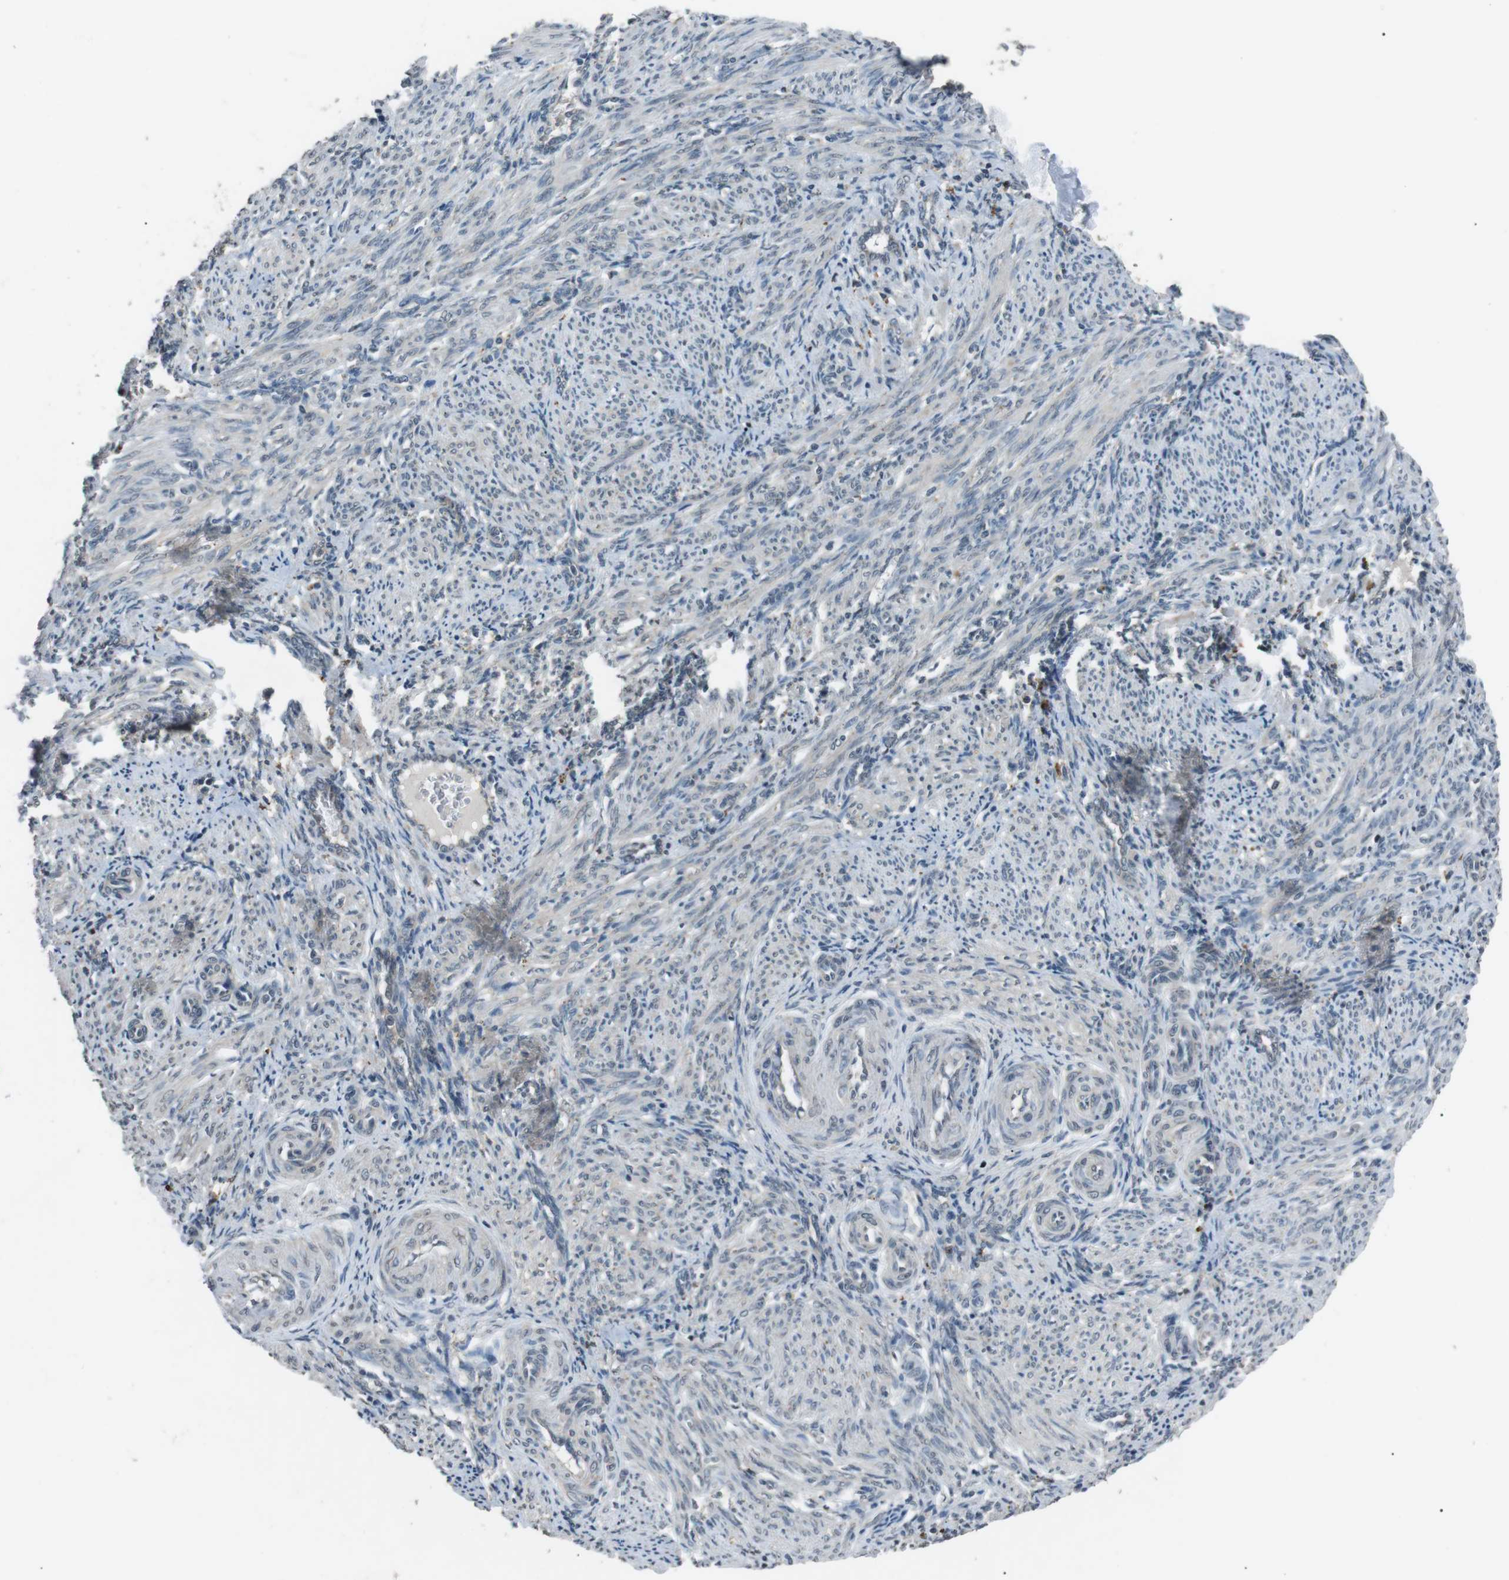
{"staining": {"intensity": "moderate", "quantity": "25%-75%", "location": "cytoplasmic/membranous"}, "tissue": "smooth muscle", "cell_type": "Smooth muscle cells", "image_type": "normal", "snomed": [{"axis": "morphology", "description": "Normal tissue, NOS"}, {"axis": "topography", "description": "Endometrium"}], "caption": "This is a histology image of immunohistochemistry (IHC) staining of benign smooth muscle, which shows moderate positivity in the cytoplasmic/membranous of smooth muscle cells.", "gene": "NEK7", "patient": {"sex": "female", "age": 33}}